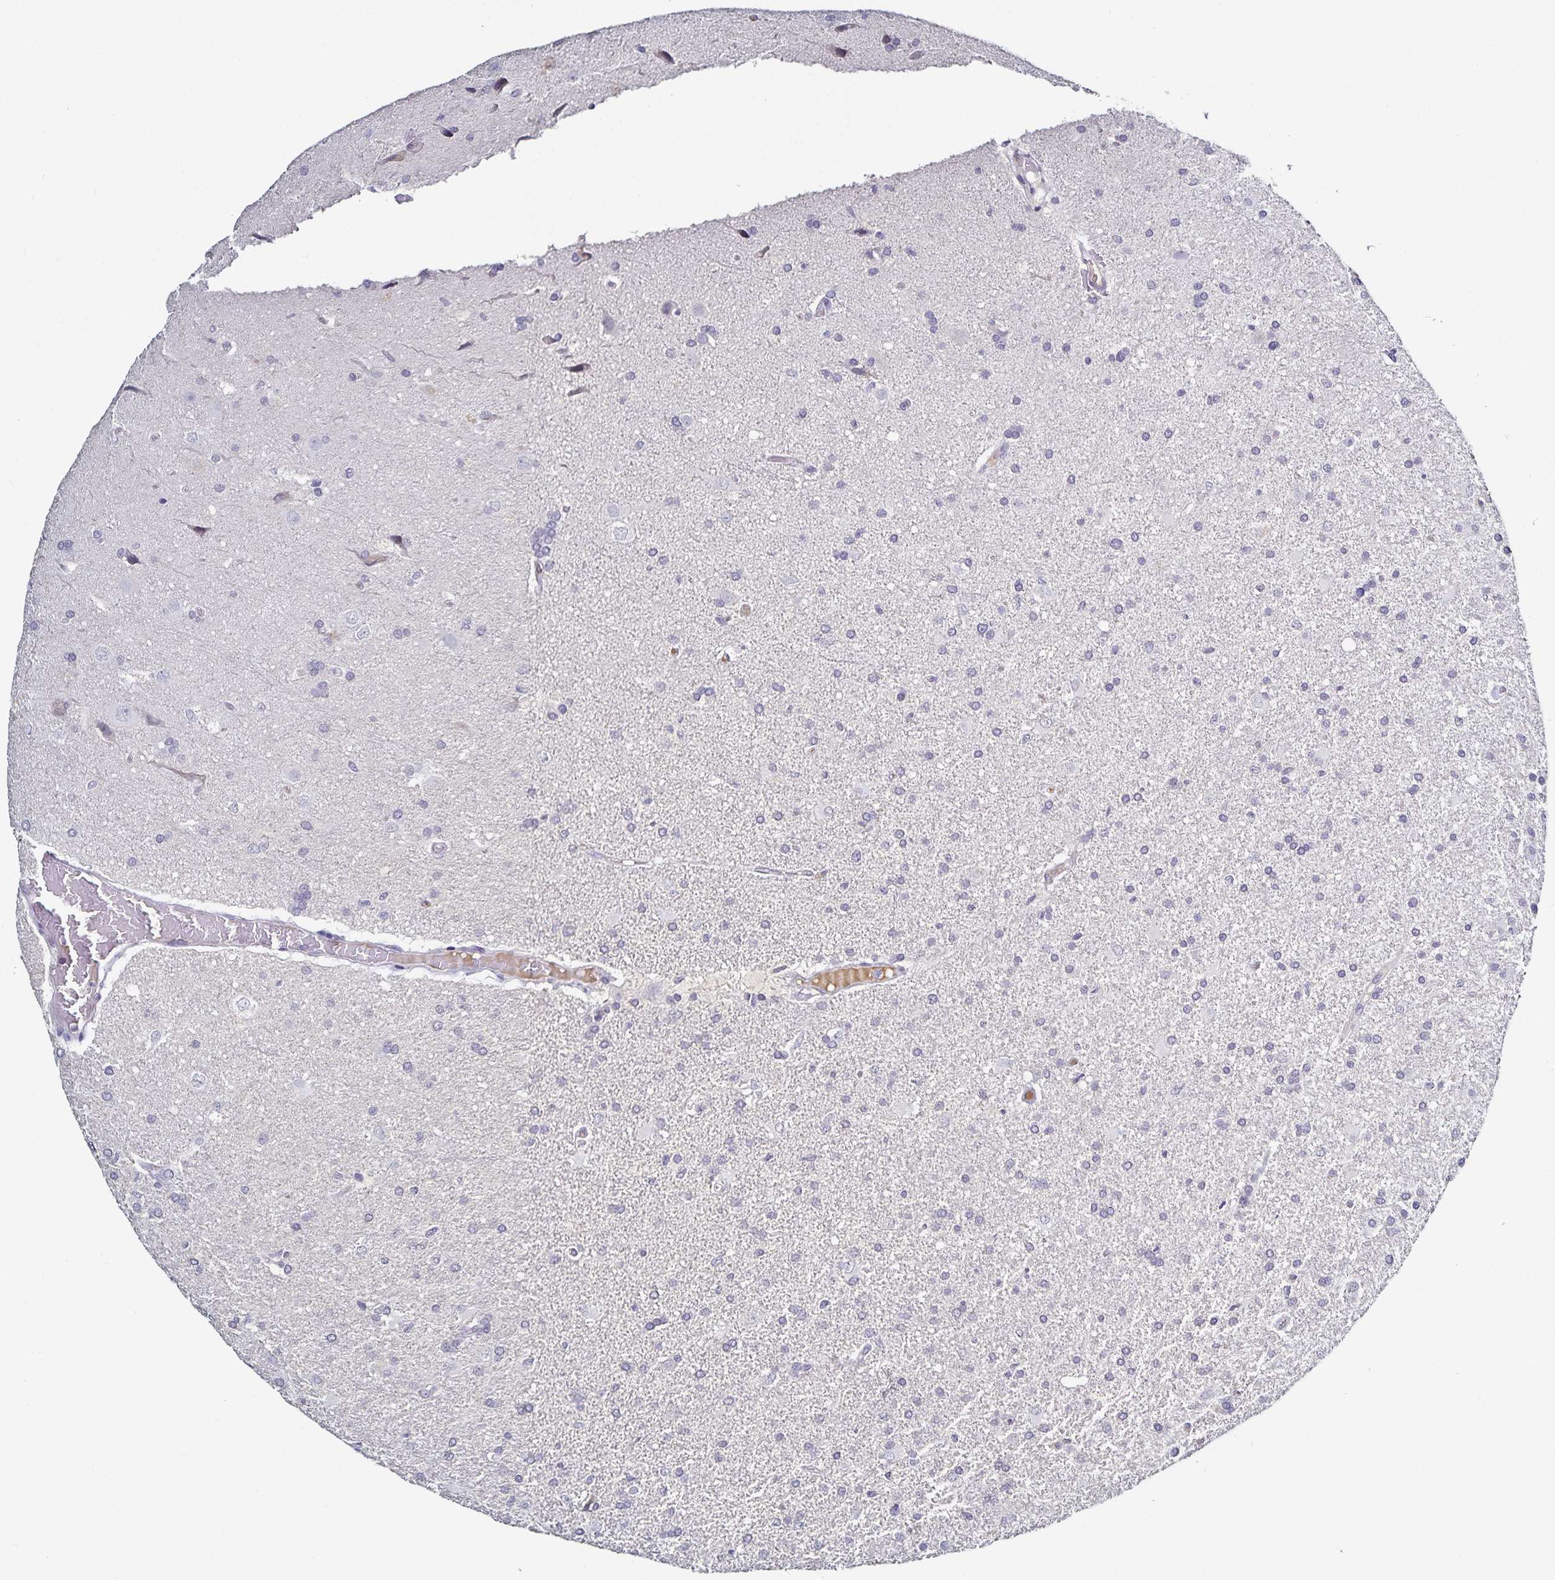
{"staining": {"intensity": "negative", "quantity": "none", "location": "none"}, "tissue": "glioma", "cell_type": "Tumor cells", "image_type": "cancer", "snomed": [{"axis": "morphology", "description": "Glioma, malignant, High grade"}, {"axis": "topography", "description": "Brain"}], "caption": "Immunohistochemistry image of human glioma stained for a protein (brown), which shows no staining in tumor cells.", "gene": "TTR", "patient": {"sex": "male", "age": 68}}